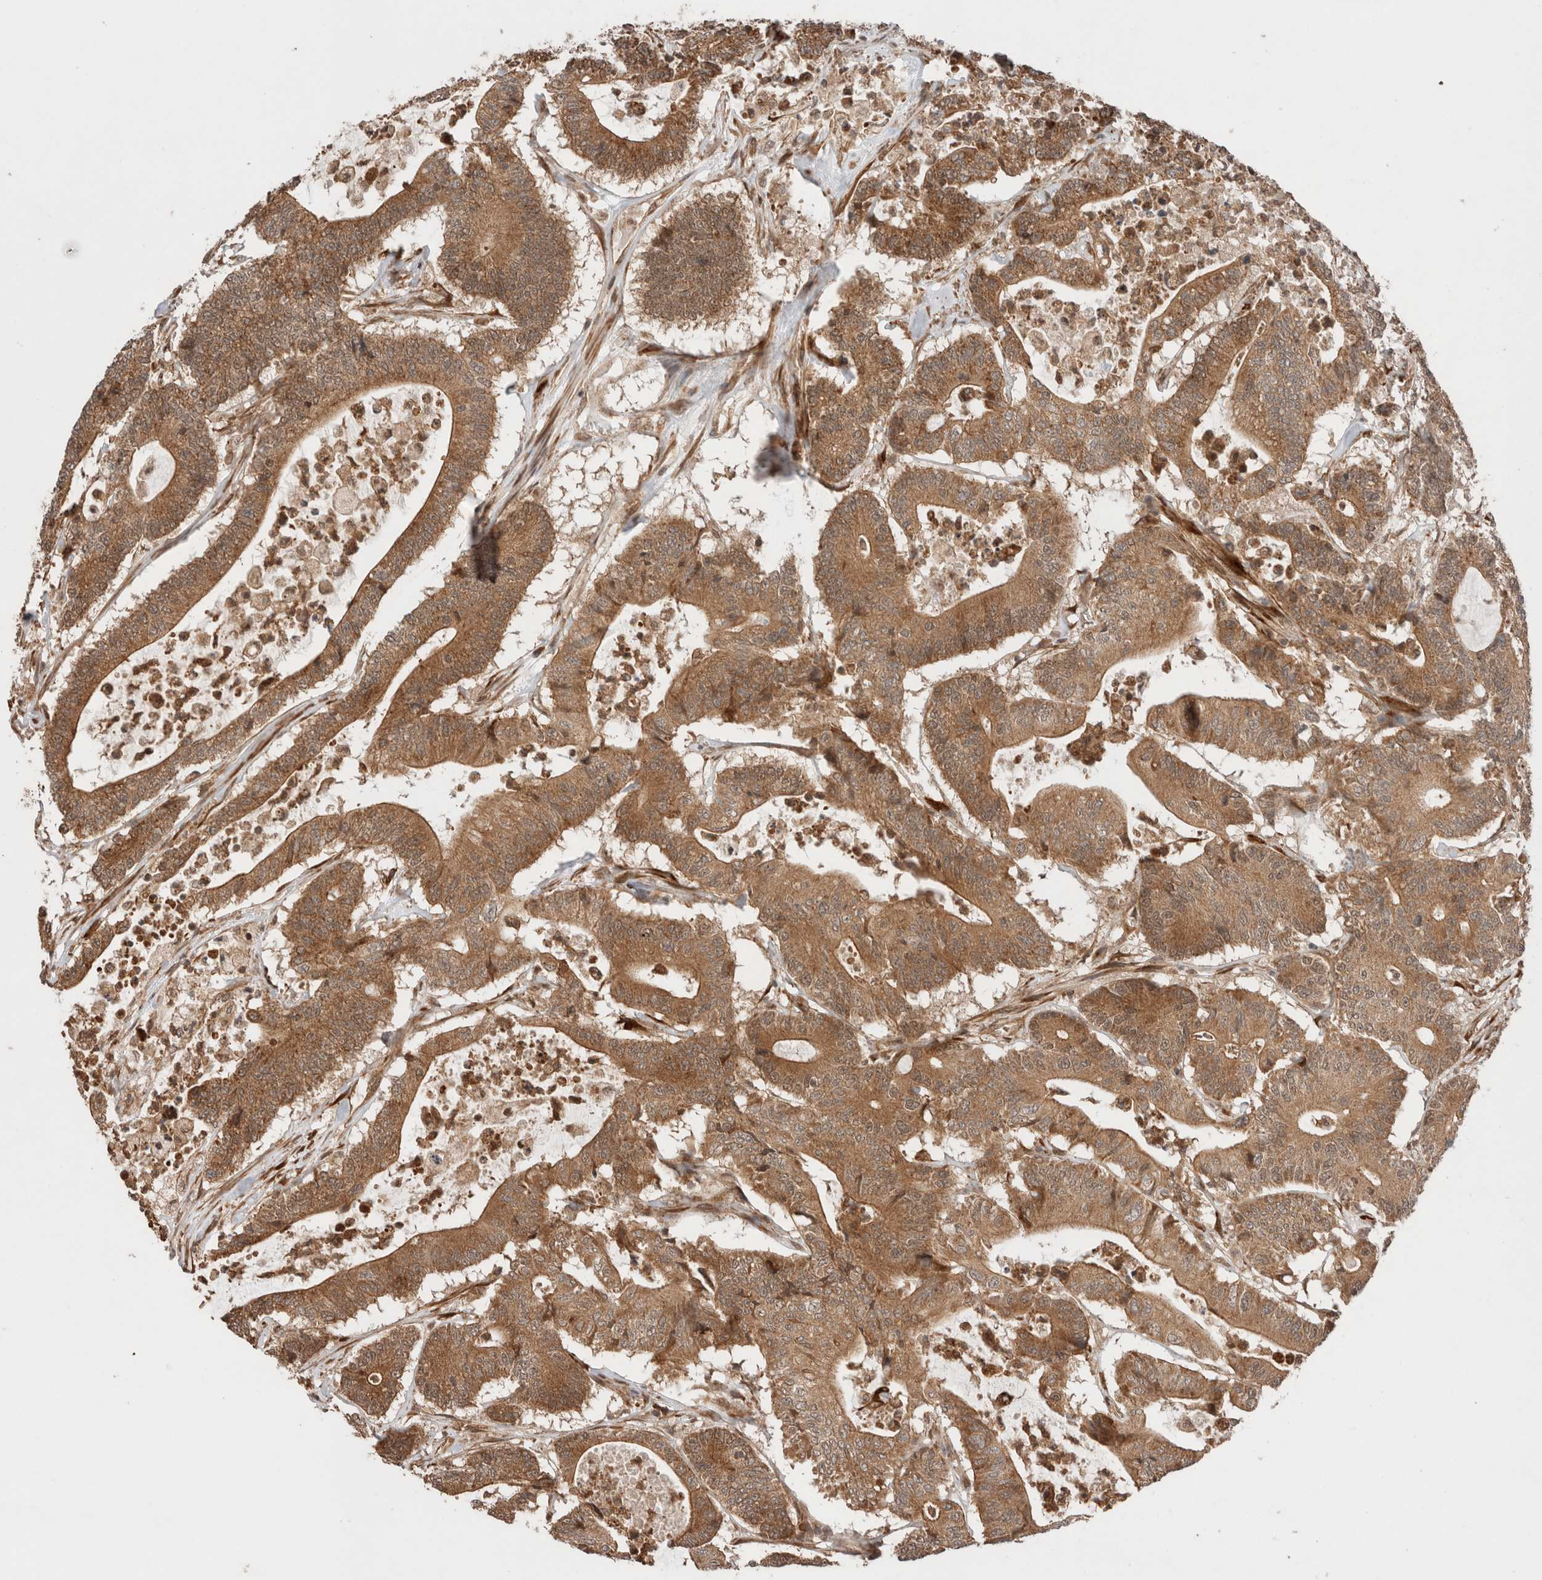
{"staining": {"intensity": "moderate", "quantity": ">75%", "location": "cytoplasmic/membranous"}, "tissue": "colorectal cancer", "cell_type": "Tumor cells", "image_type": "cancer", "snomed": [{"axis": "morphology", "description": "Adenocarcinoma, NOS"}, {"axis": "topography", "description": "Colon"}], "caption": "A micrograph showing moderate cytoplasmic/membranous positivity in approximately >75% of tumor cells in colorectal cancer, as visualized by brown immunohistochemical staining.", "gene": "ZNF649", "patient": {"sex": "female", "age": 84}}